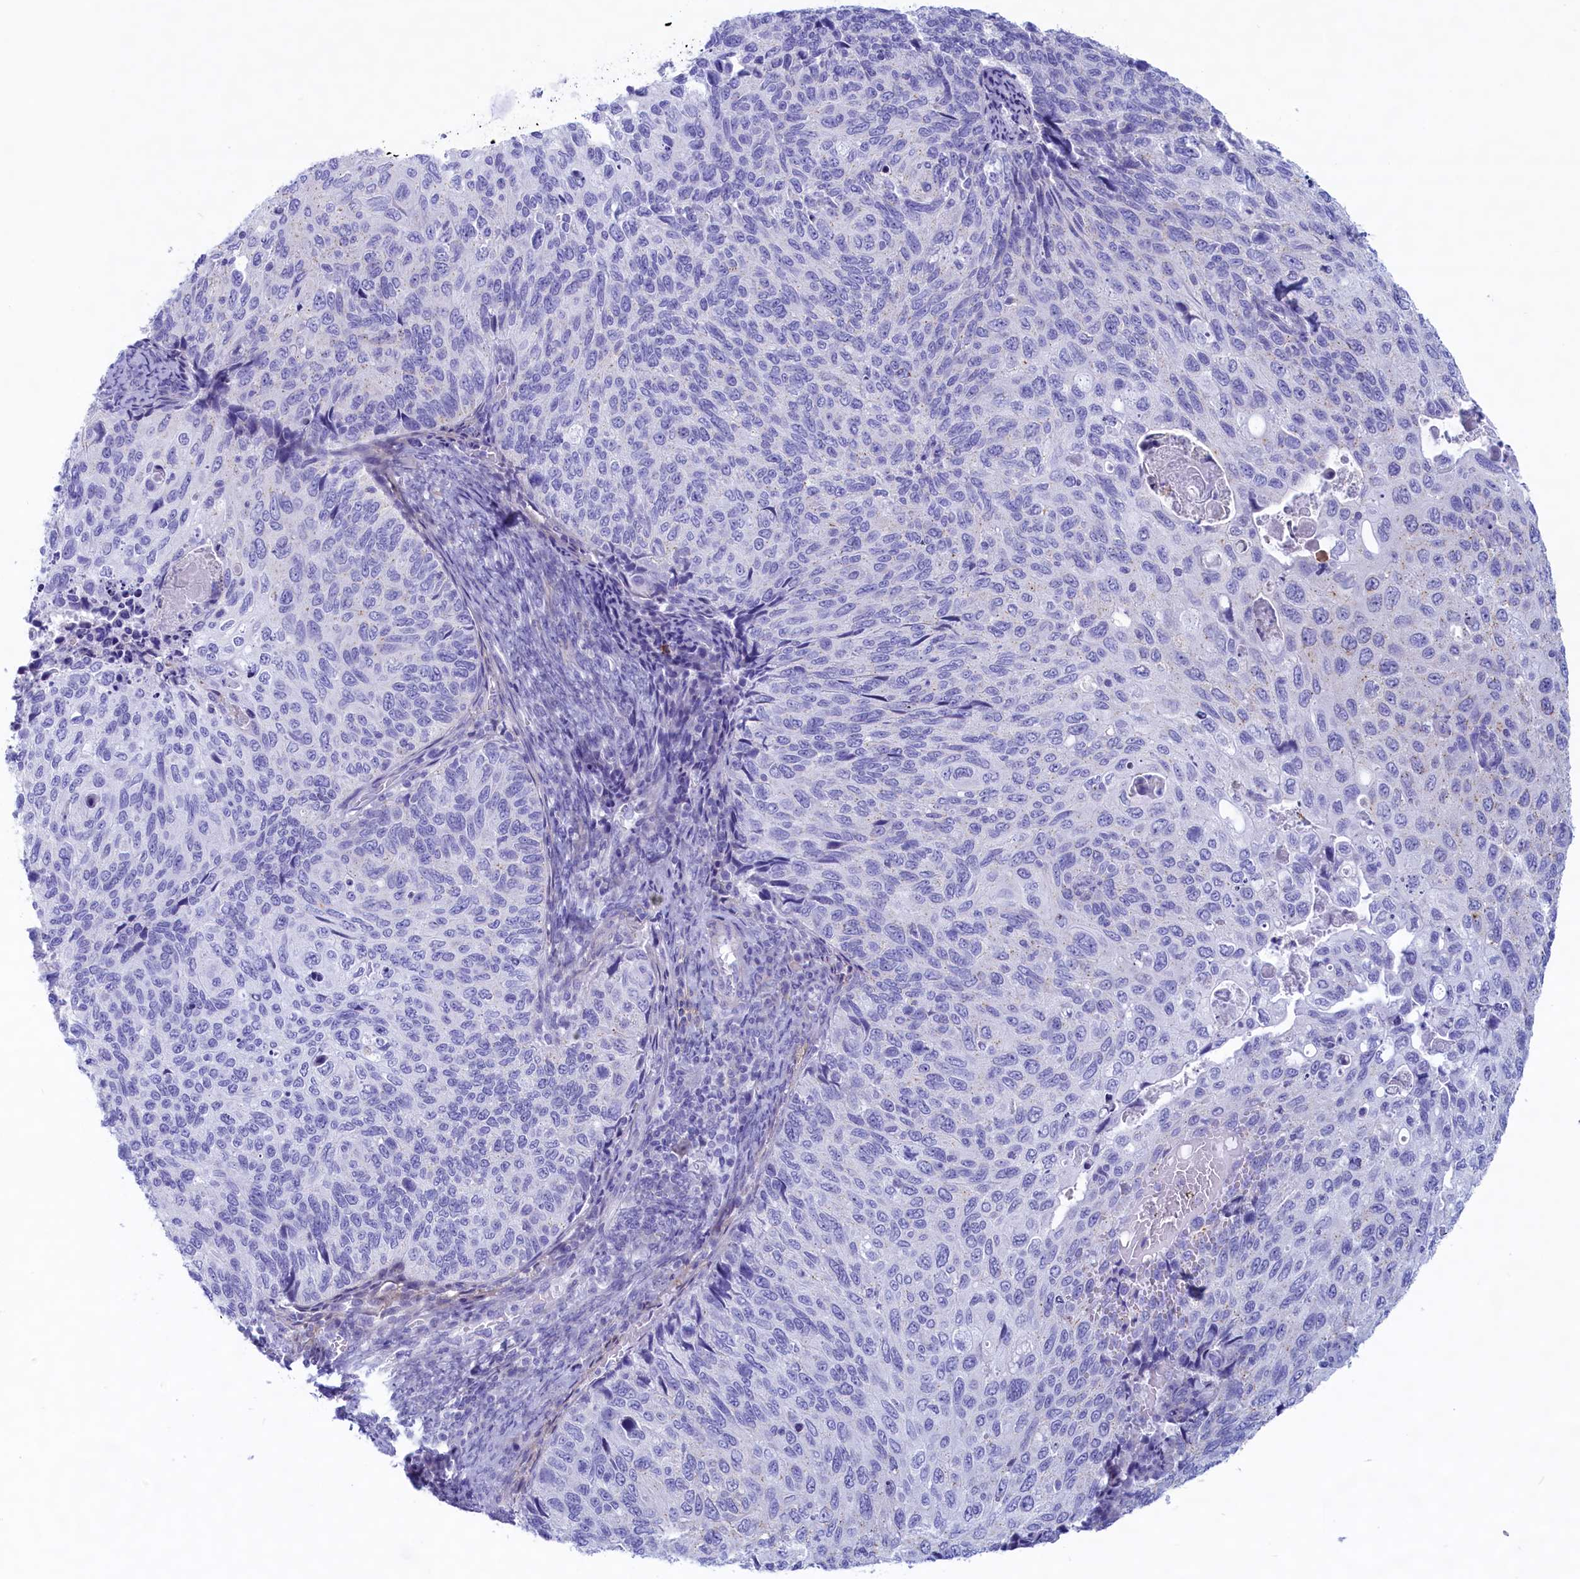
{"staining": {"intensity": "negative", "quantity": "none", "location": "none"}, "tissue": "cervical cancer", "cell_type": "Tumor cells", "image_type": "cancer", "snomed": [{"axis": "morphology", "description": "Squamous cell carcinoma, NOS"}, {"axis": "topography", "description": "Cervix"}], "caption": "Image shows no significant protein expression in tumor cells of cervical cancer.", "gene": "MPV17L2", "patient": {"sex": "female", "age": 70}}